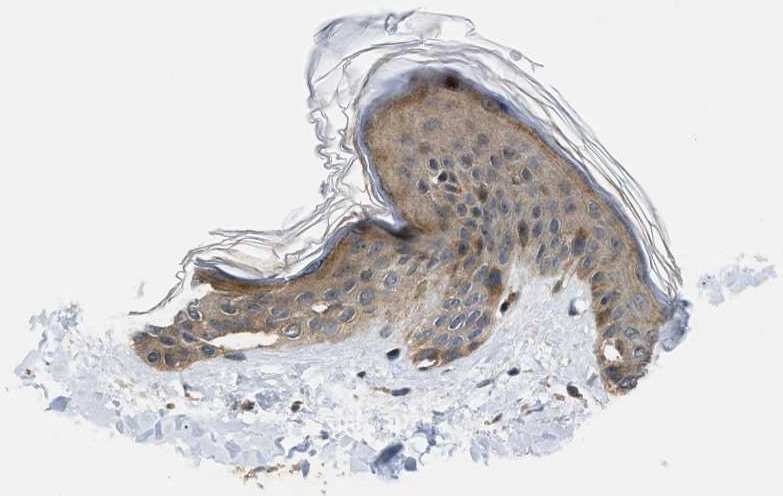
{"staining": {"intensity": "moderate", "quantity": ">75%", "location": "cytoplasmic/membranous"}, "tissue": "skin", "cell_type": "Fibroblasts", "image_type": "normal", "snomed": [{"axis": "morphology", "description": "Normal tissue, NOS"}, {"axis": "topography", "description": "Skin"}], "caption": "High-power microscopy captured an immunohistochemistry (IHC) micrograph of unremarkable skin, revealing moderate cytoplasmic/membranous staining in about >75% of fibroblasts. The staining was performed using DAB to visualize the protein expression in brown, while the nuclei were stained in blue with hematoxylin (Magnification: 20x).", "gene": "ALDH3A2", "patient": {"sex": "female", "age": 17}}